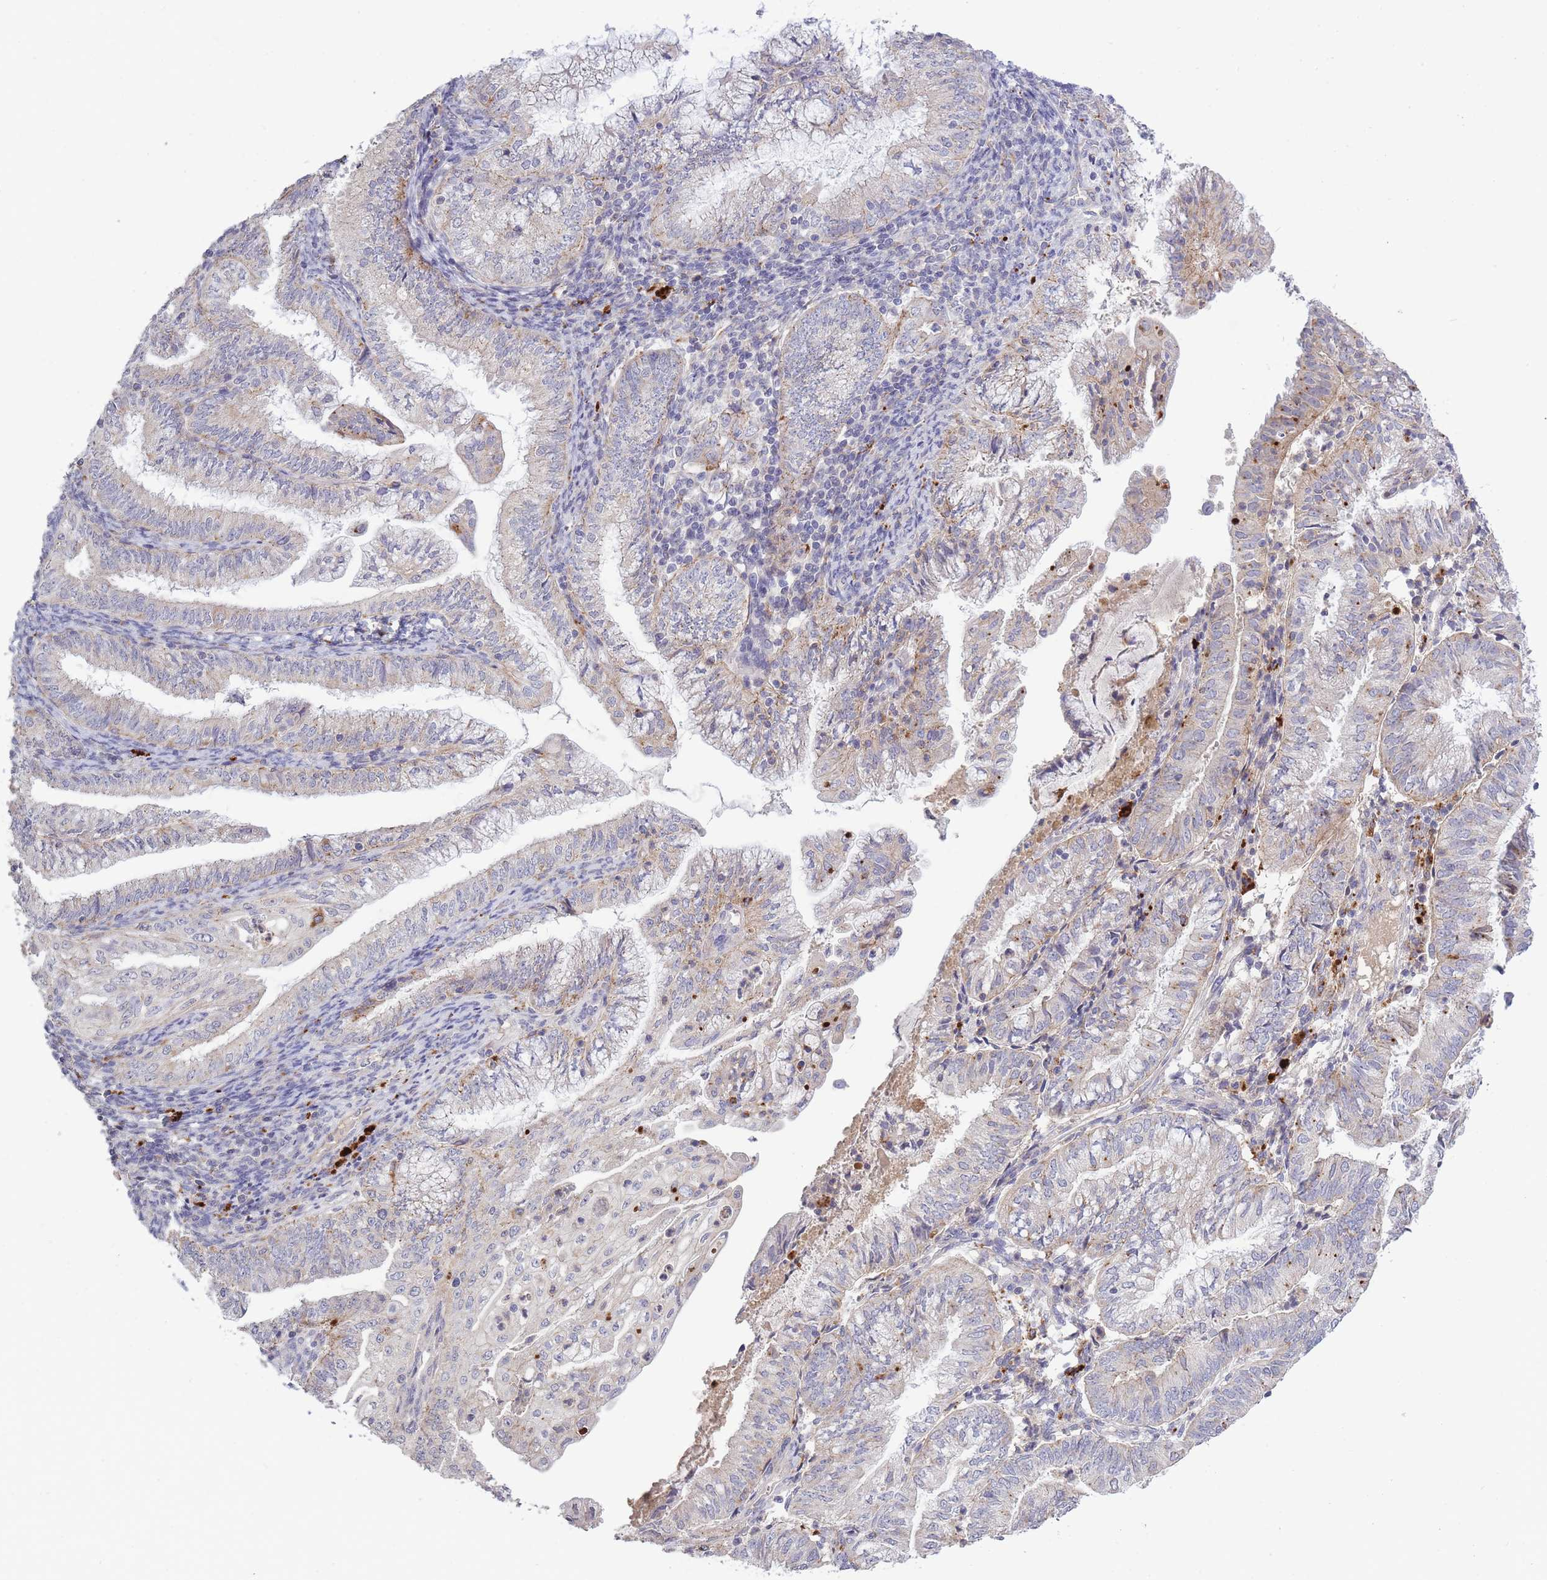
{"staining": {"intensity": "negative", "quantity": "none", "location": "none"}, "tissue": "endometrial cancer", "cell_type": "Tumor cells", "image_type": "cancer", "snomed": [{"axis": "morphology", "description": "Adenocarcinoma, NOS"}, {"axis": "topography", "description": "Endometrium"}], "caption": "There is no significant expression in tumor cells of endometrial cancer (adenocarcinoma).", "gene": "TRIM61", "patient": {"sex": "female", "age": 55}}